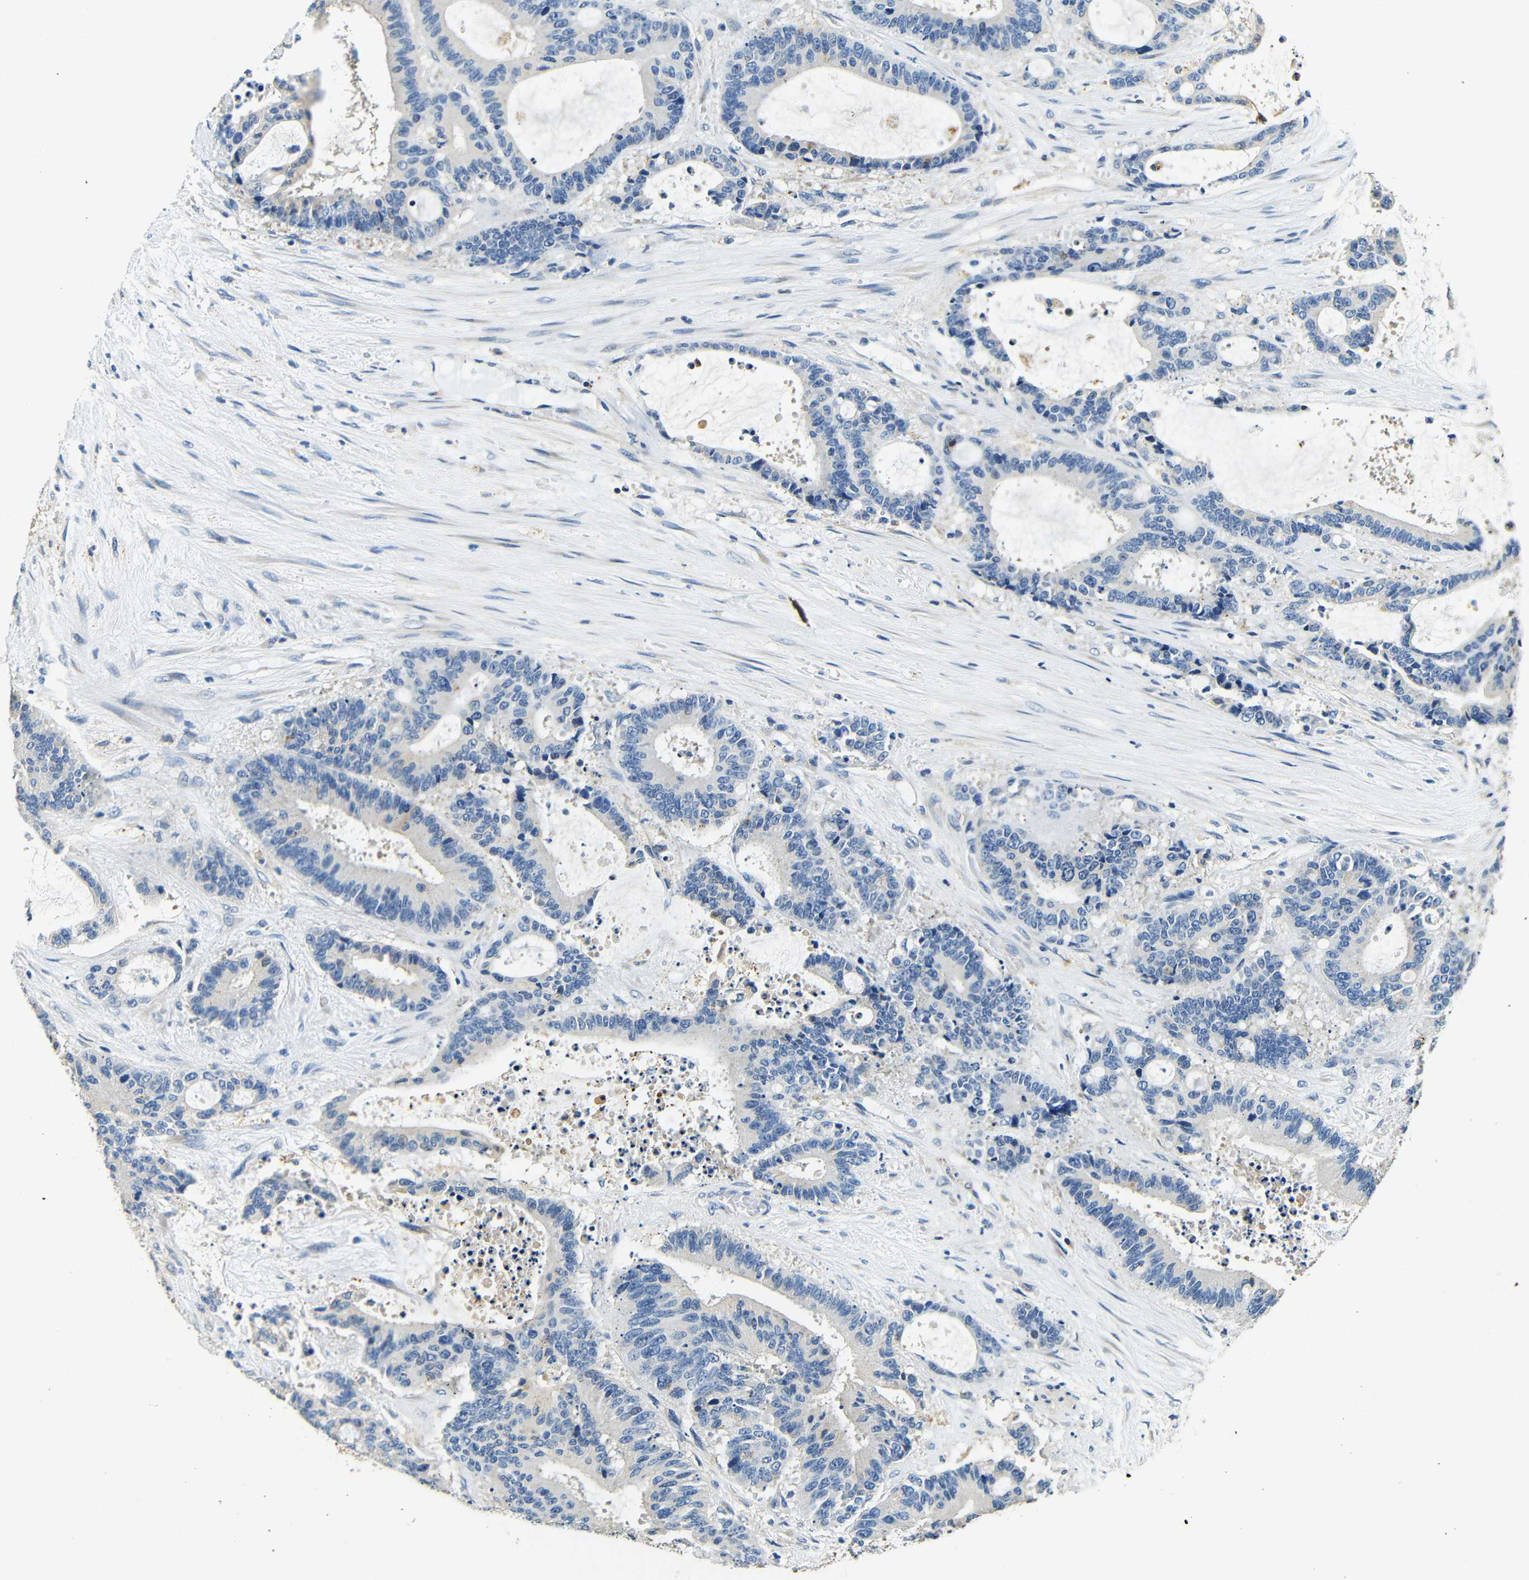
{"staining": {"intensity": "negative", "quantity": "none", "location": "none"}, "tissue": "liver cancer", "cell_type": "Tumor cells", "image_type": "cancer", "snomed": [{"axis": "morphology", "description": "Normal tissue, NOS"}, {"axis": "morphology", "description": "Cholangiocarcinoma"}, {"axis": "topography", "description": "Liver"}, {"axis": "topography", "description": "Peripheral nerve tissue"}], "caption": "This is an immunohistochemistry photomicrograph of liver cholangiocarcinoma. There is no expression in tumor cells.", "gene": "FMO5", "patient": {"sex": "female", "age": 73}}